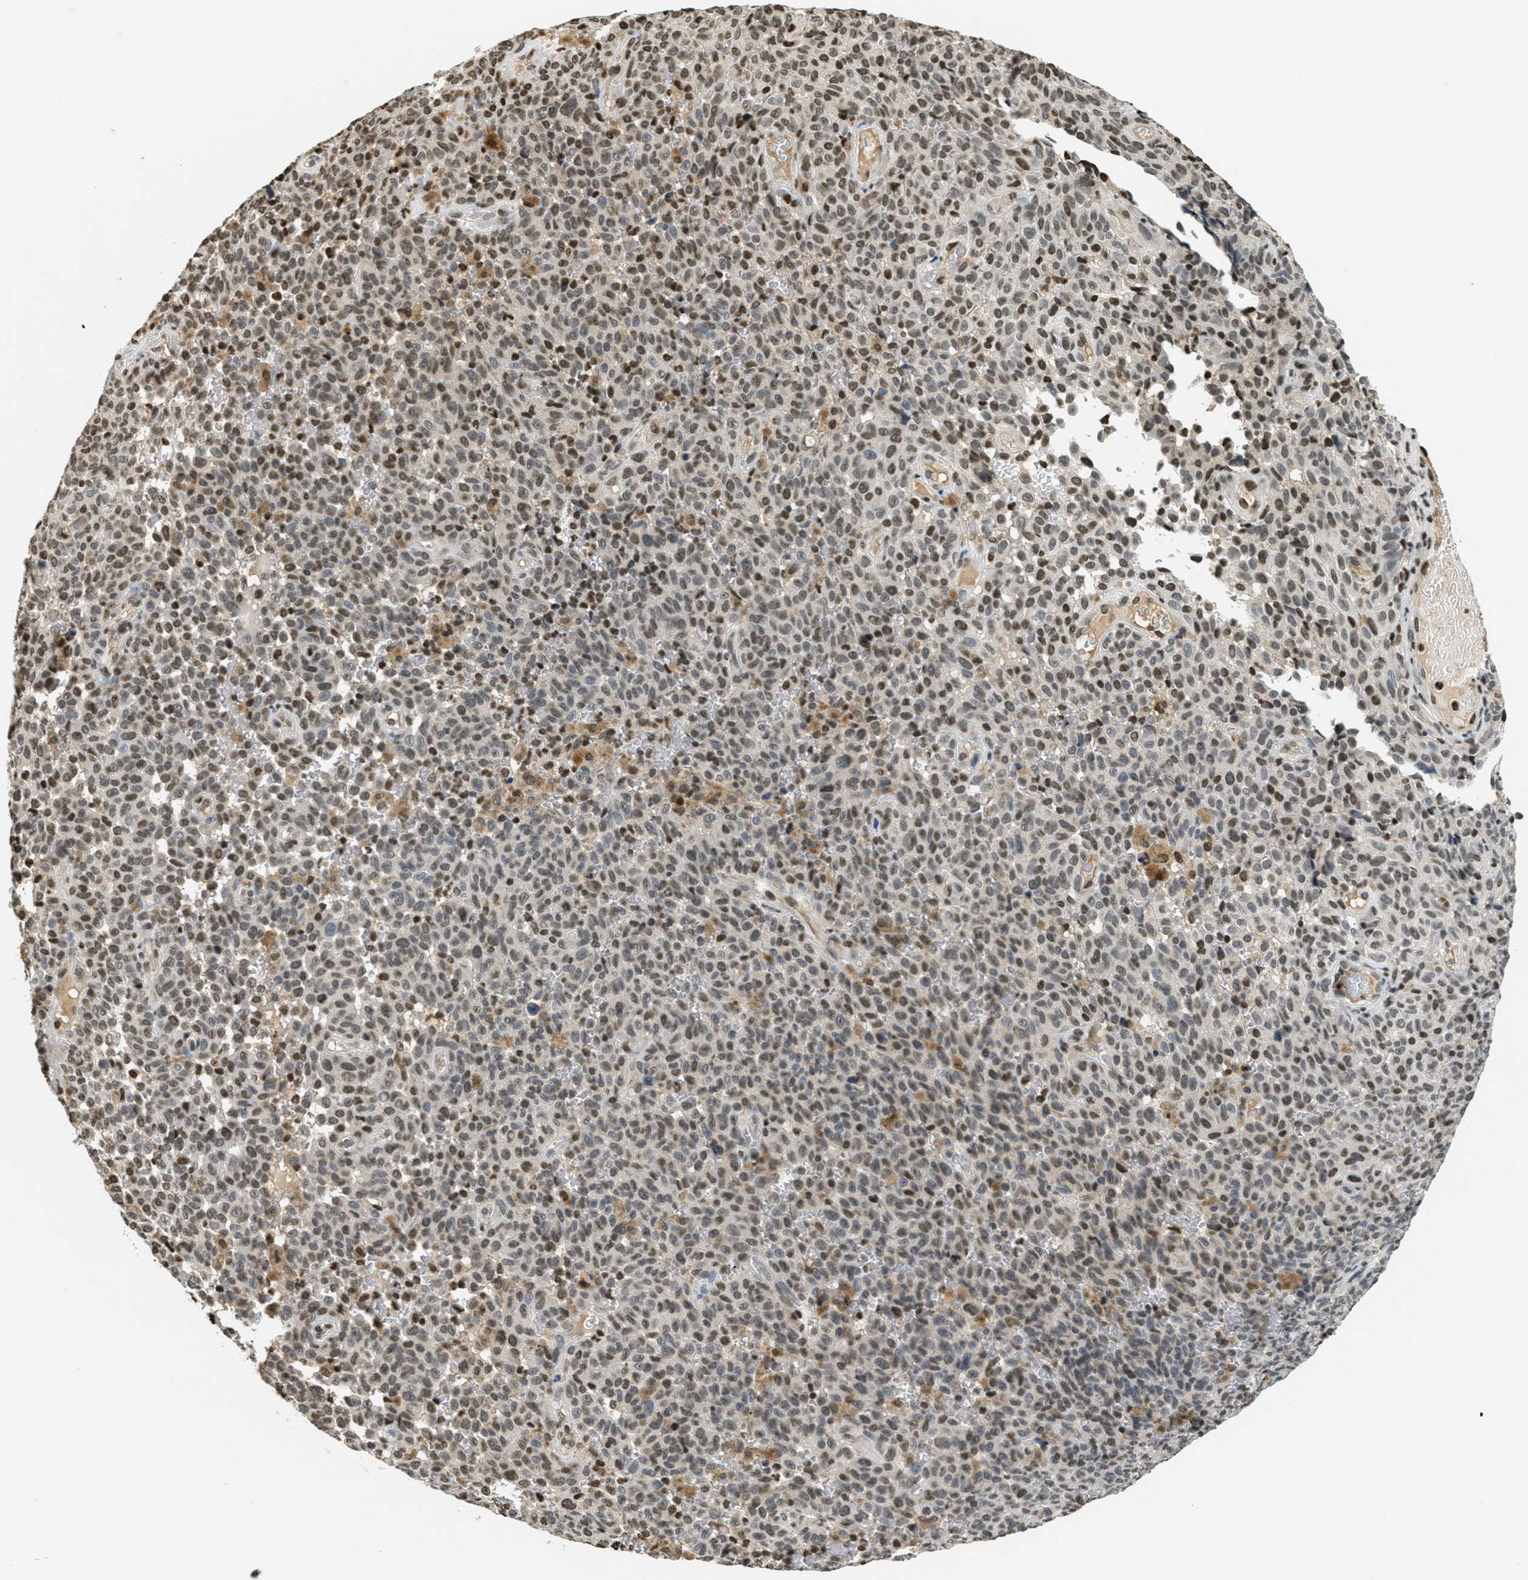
{"staining": {"intensity": "moderate", "quantity": ">75%", "location": "nuclear"}, "tissue": "melanoma", "cell_type": "Tumor cells", "image_type": "cancer", "snomed": [{"axis": "morphology", "description": "Malignant melanoma, NOS"}, {"axis": "topography", "description": "Skin"}], "caption": "Melanoma was stained to show a protein in brown. There is medium levels of moderate nuclear staining in approximately >75% of tumor cells.", "gene": "LDB2", "patient": {"sex": "female", "age": 82}}